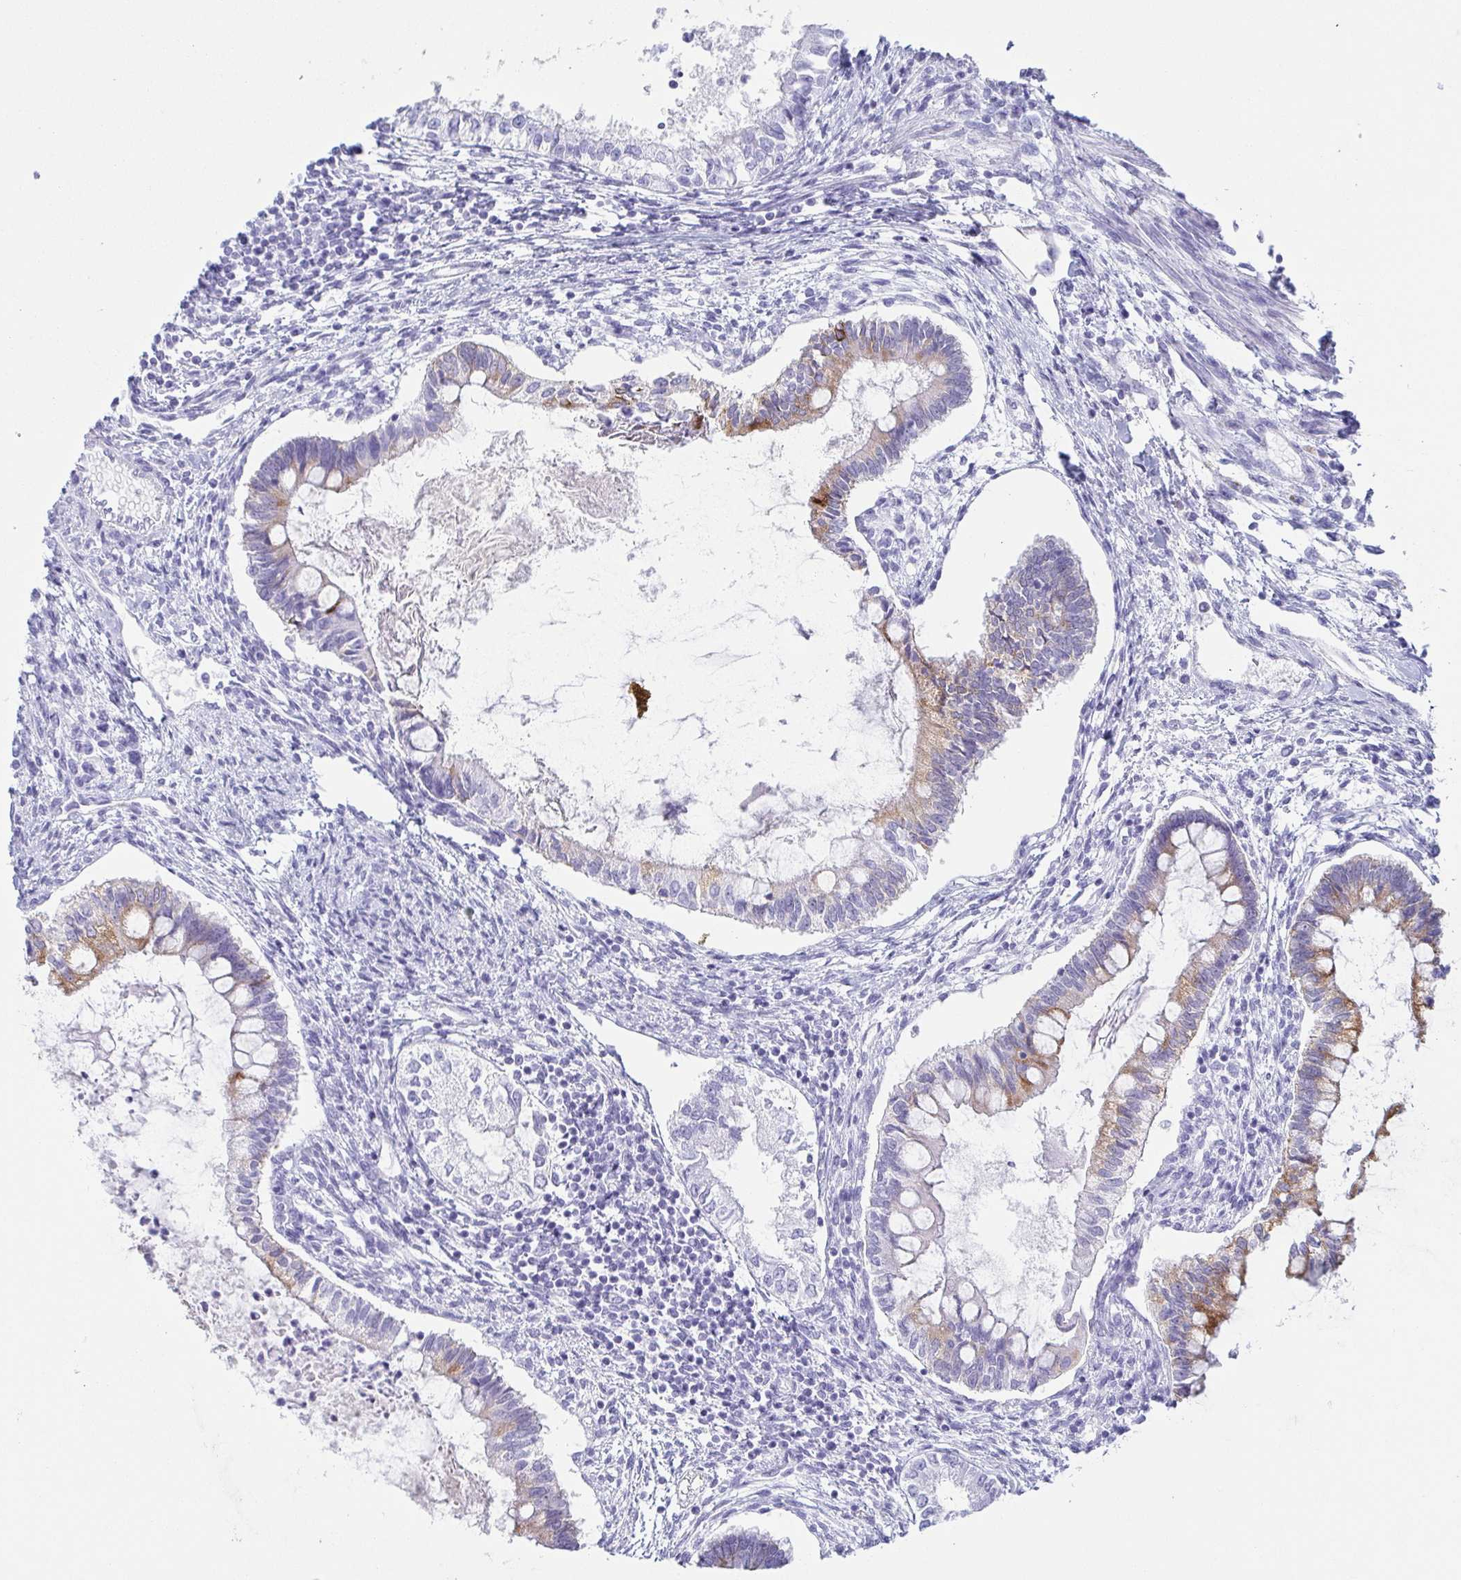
{"staining": {"intensity": "moderate", "quantity": "<25%", "location": "cytoplasmic/membranous"}, "tissue": "testis cancer", "cell_type": "Tumor cells", "image_type": "cancer", "snomed": [{"axis": "morphology", "description": "Carcinoma, Embryonal, NOS"}, {"axis": "topography", "description": "Testis"}], "caption": "An IHC micrograph of tumor tissue is shown. Protein staining in brown labels moderate cytoplasmic/membranous positivity in testis cancer within tumor cells. The protein is shown in brown color, while the nuclei are stained blue.", "gene": "PRR4", "patient": {"sex": "male", "age": 37}}